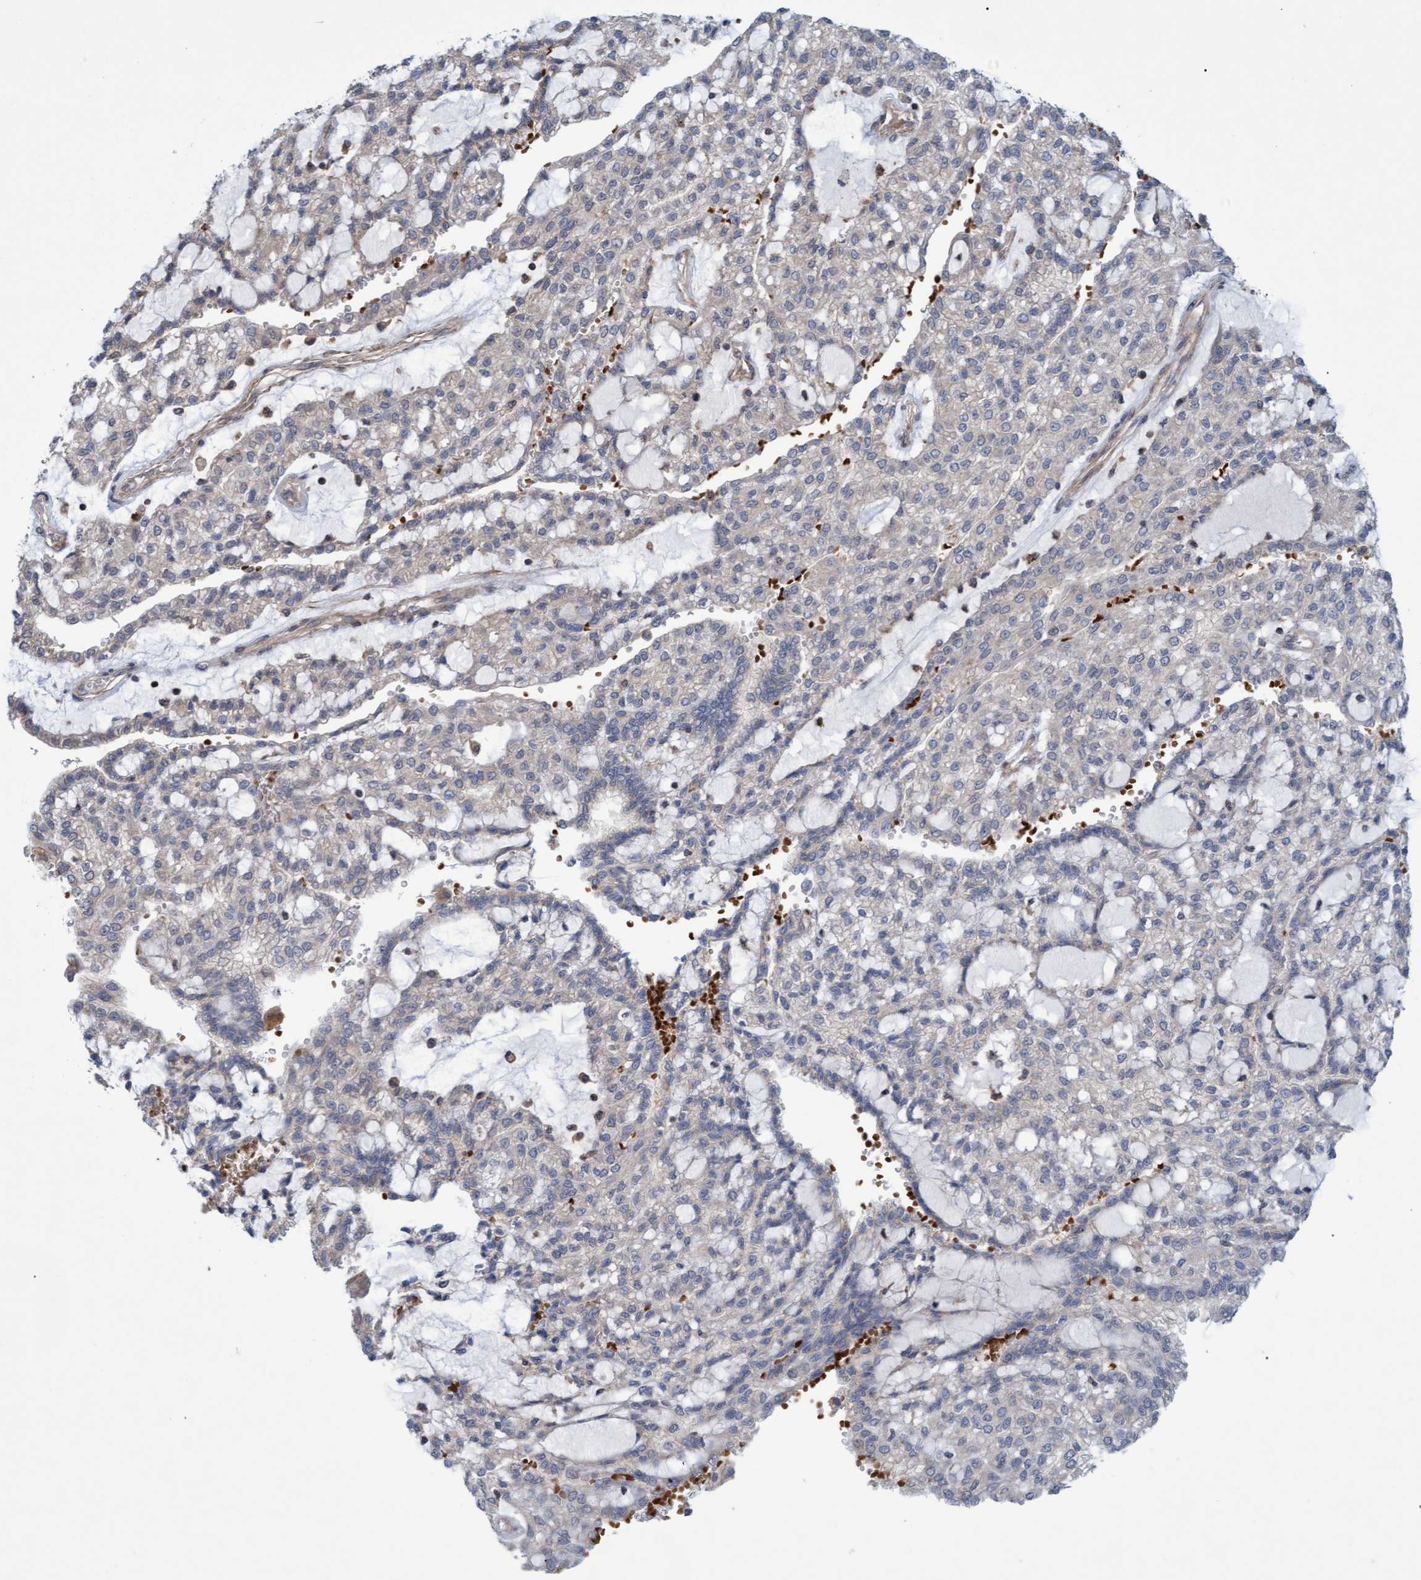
{"staining": {"intensity": "negative", "quantity": "none", "location": "none"}, "tissue": "renal cancer", "cell_type": "Tumor cells", "image_type": "cancer", "snomed": [{"axis": "morphology", "description": "Adenocarcinoma, NOS"}, {"axis": "topography", "description": "Kidney"}], "caption": "High power microscopy histopathology image of an immunohistochemistry (IHC) histopathology image of adenocarcinoma (renal), revealing no significant staining in tumor cells.", "gene": "NAA15", "patient": {"sex": "male", "age": 63}}